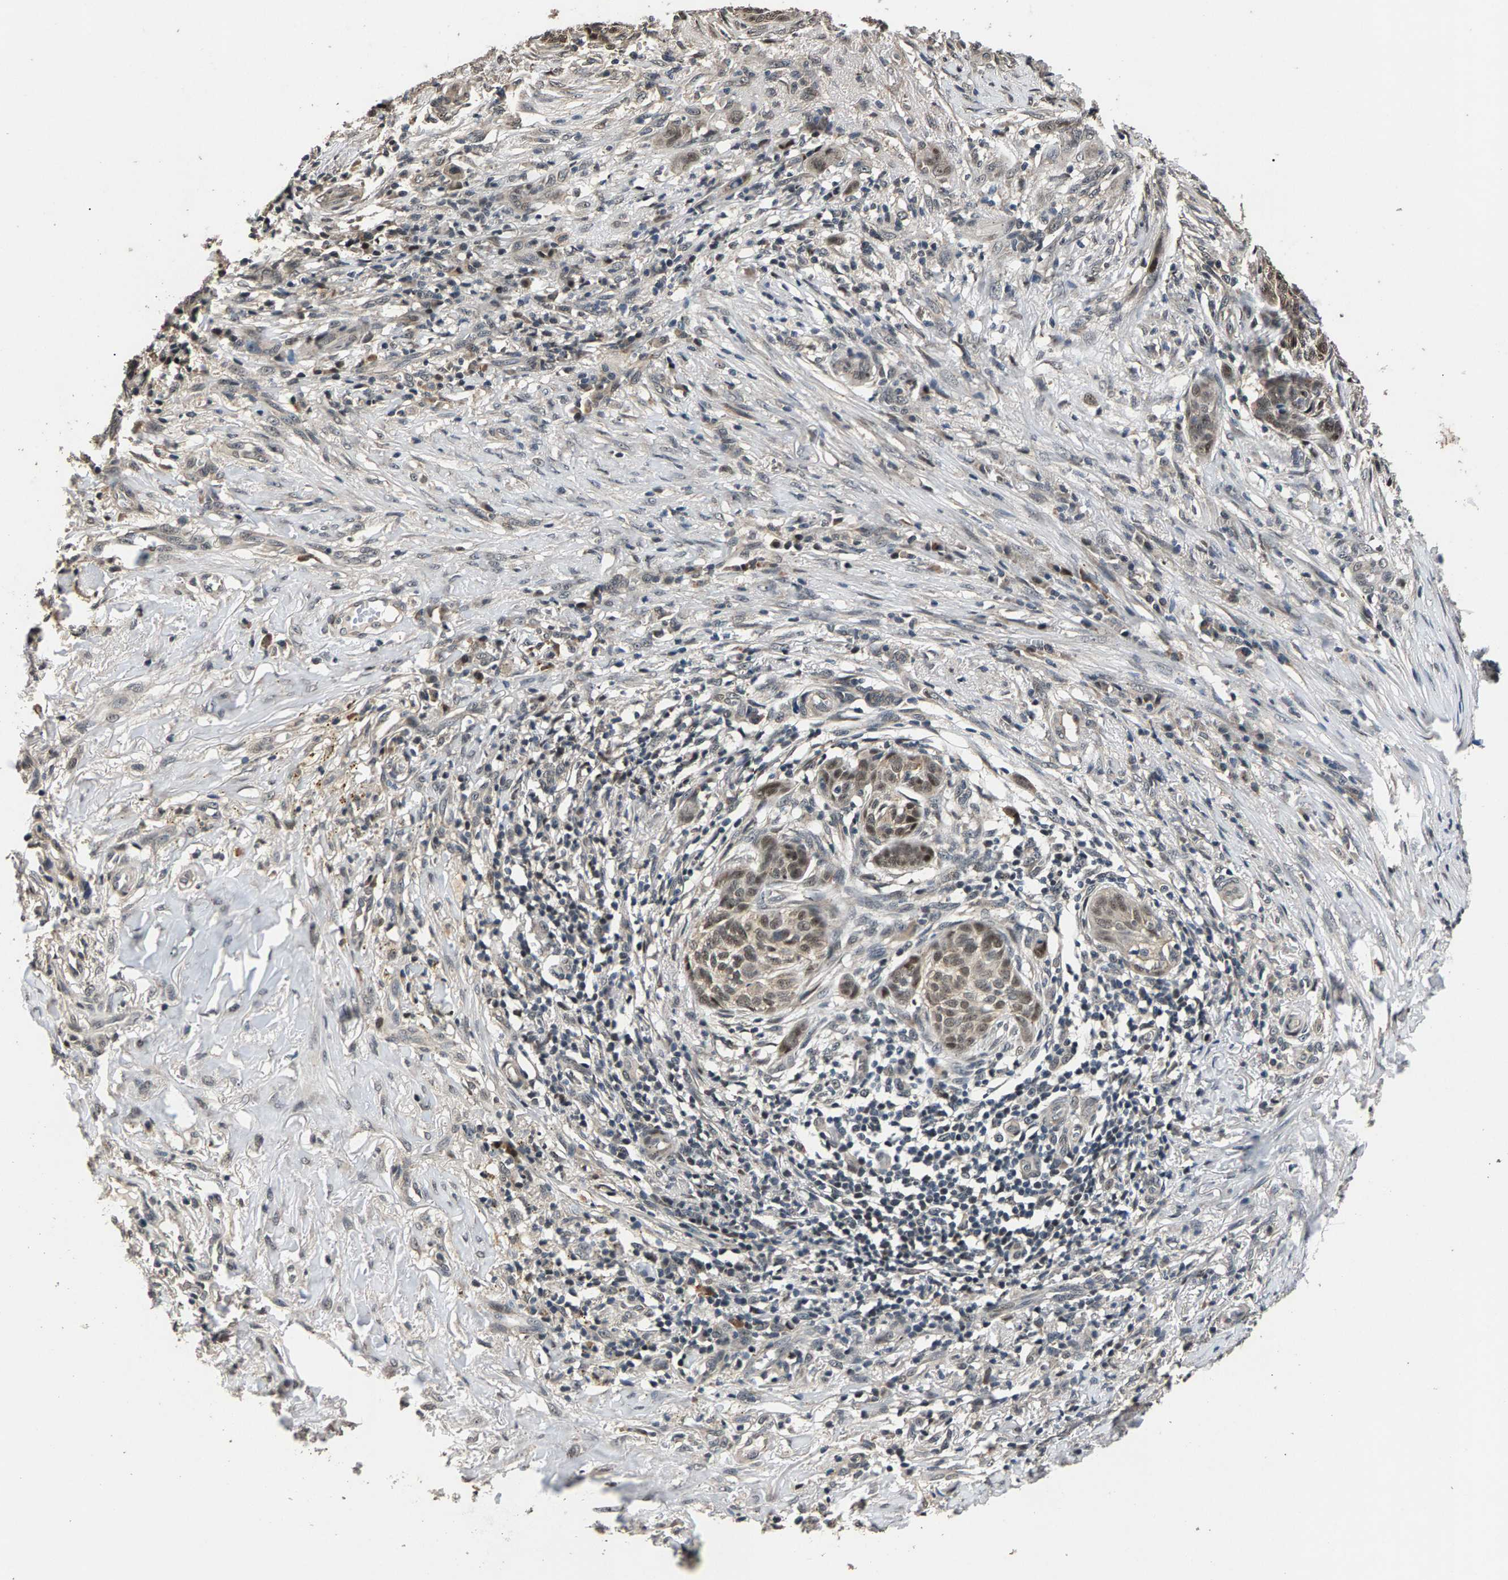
{"staining": {"intensity": "moderate", "quantity": "25%-75%", "location": "nuclear"}, "tissue": "skin cancer", "cell_type": "Tumor cells", "image_type": "cancer", "snomed": [{"axis": "morphology", "description": "Basal cell carcinoma"}, {"axis": "topography", "description": "Skin"}], "caption": "Human basal cell carcinoma (skin) stained with a protein marker shows moderate staining in tumor cells.", "gene": "RBM33", "patient": {"sex": "male", "age": 85}}